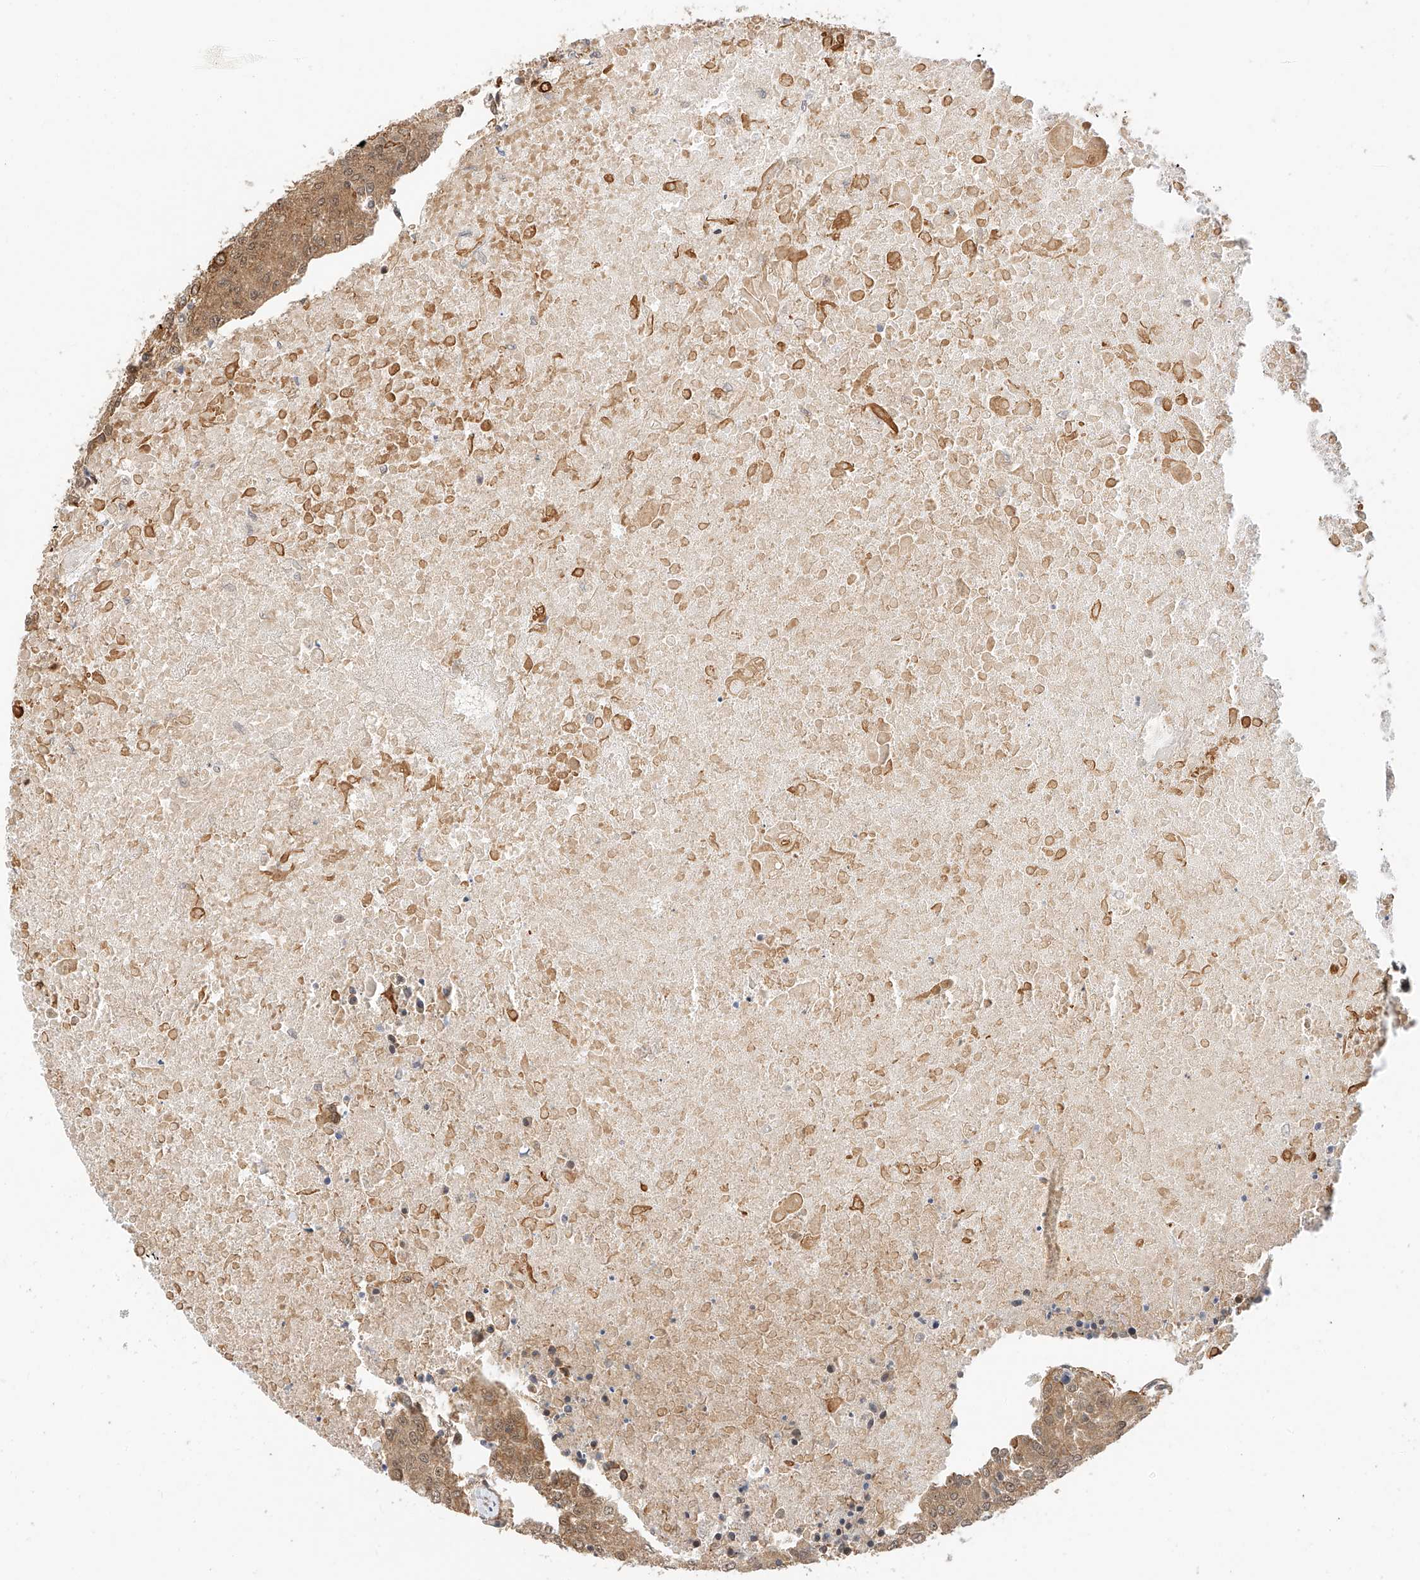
{"staining": {"intensity": "moderate", "quantity": ">75%", "location": "cytoplasmic/membranous,nuclear"}, "tissue": "urothelial cancer", "cell_type": "Tumor cells", "image_type": "cancer", "snomed": [{"axis": "morphology", "description": "Urothelial carcinoma, High grade"}, {"axis": "topography", "description": "Urinary bladder"}], "caption": "Immunohistochemistry photomicrograph of neoplastic tissue: urothelial cancer stained using IHC displays medium levels of moderate protein expression localized specifically in the cytoplasmic/membranous and nuclear of tumor cells, appearing as a cytoplasmic/membranous and nuclear brown color.", "gene": "EIF4H", "patient": {"sex": "female", "age": 85}}